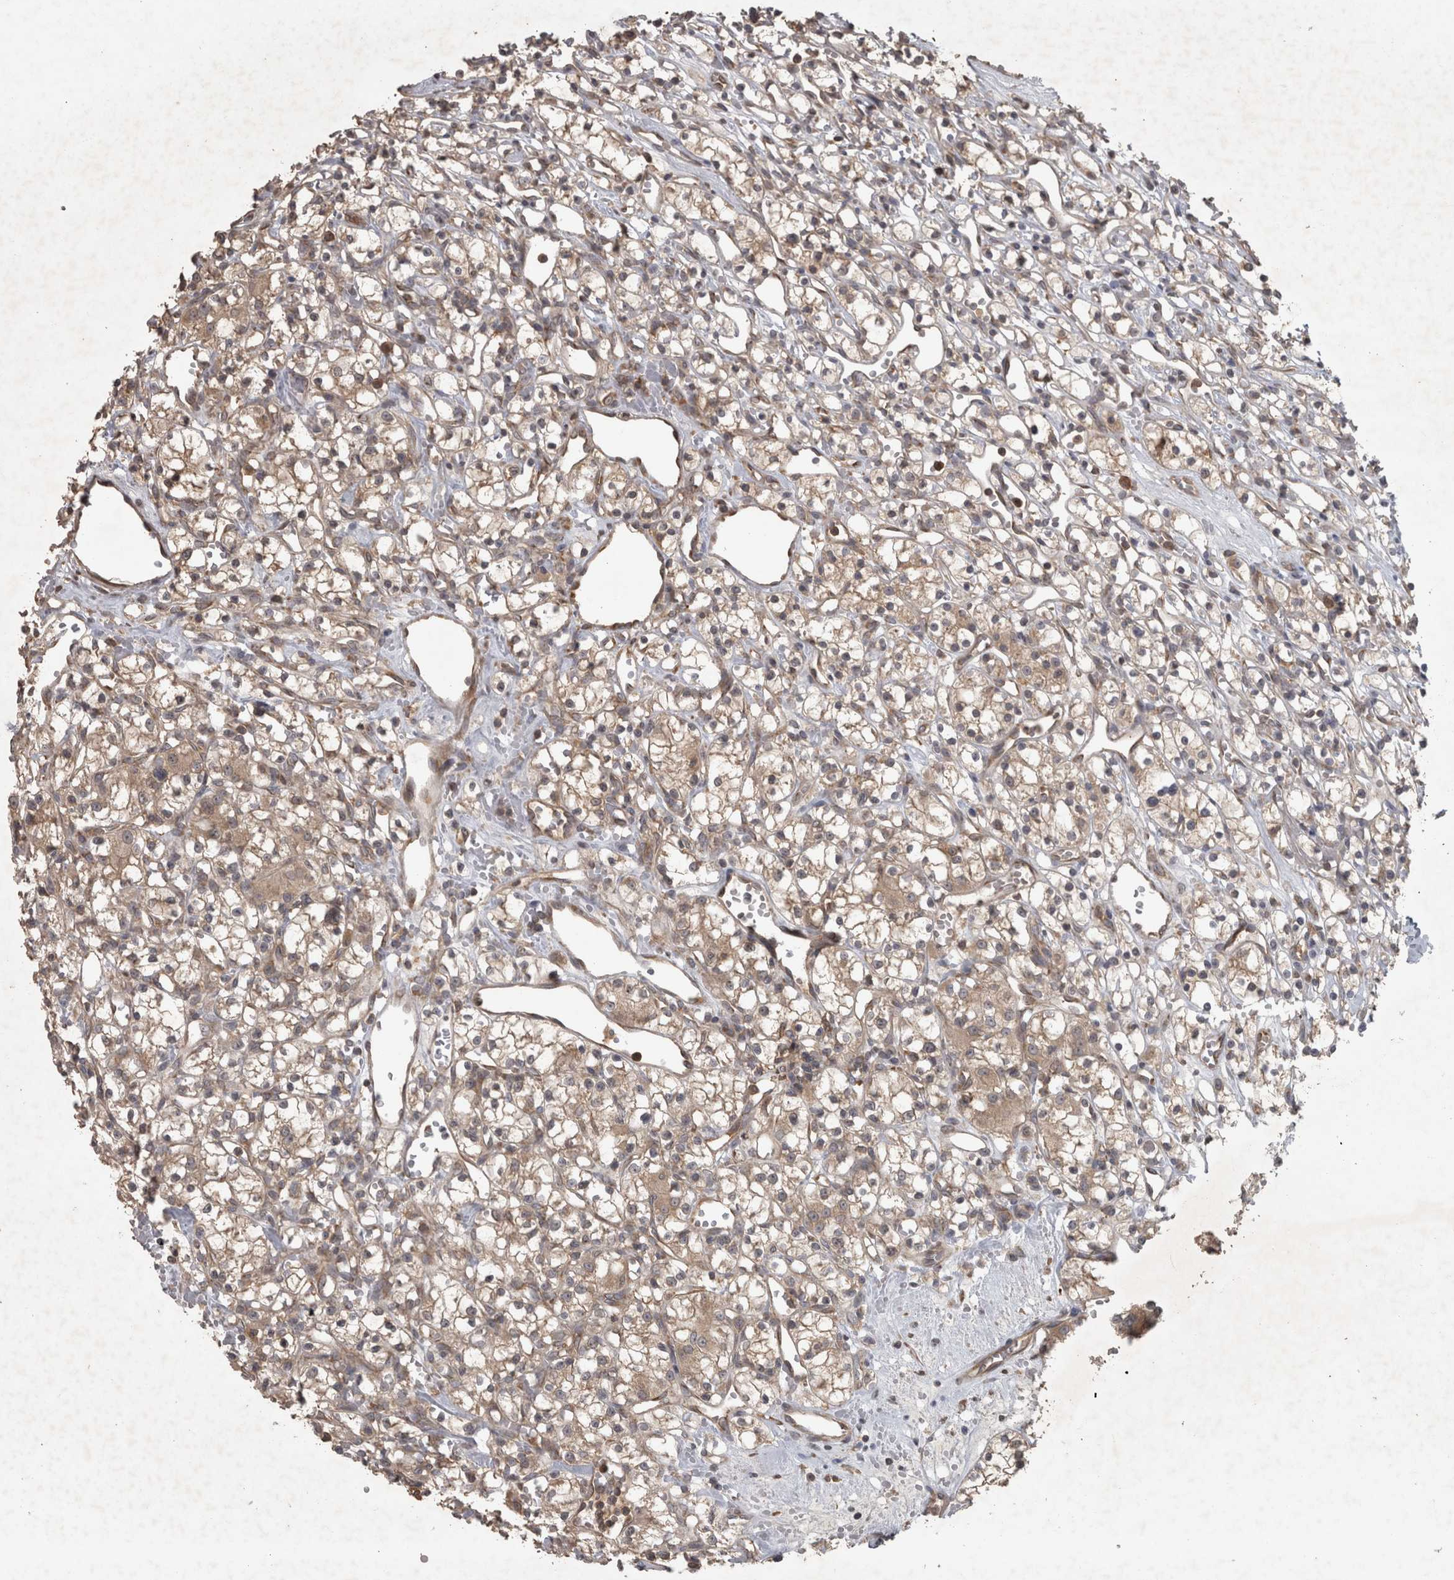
{"staining": {"intensity": "weak", "quantity": ">75%", "location": "cytoplasmic/membranous"}, "tissue": "renal cancer", "cell_type": "Tumor cells", "image_type": "cancer", "snomed": [{"axis": "morphology", "description": "Adenocarcinoma, NOS"}, {"axis": "topography", "description": "Kidney"}], "caption": "The photomicrograph reveals a brown stain indicating the presence of a protein in the cytoplasmic/membranous of tumor cells in adenocarcinoma (renal).", "gene": "MICU3", "patient": {"sex": "female", "age": 59}}